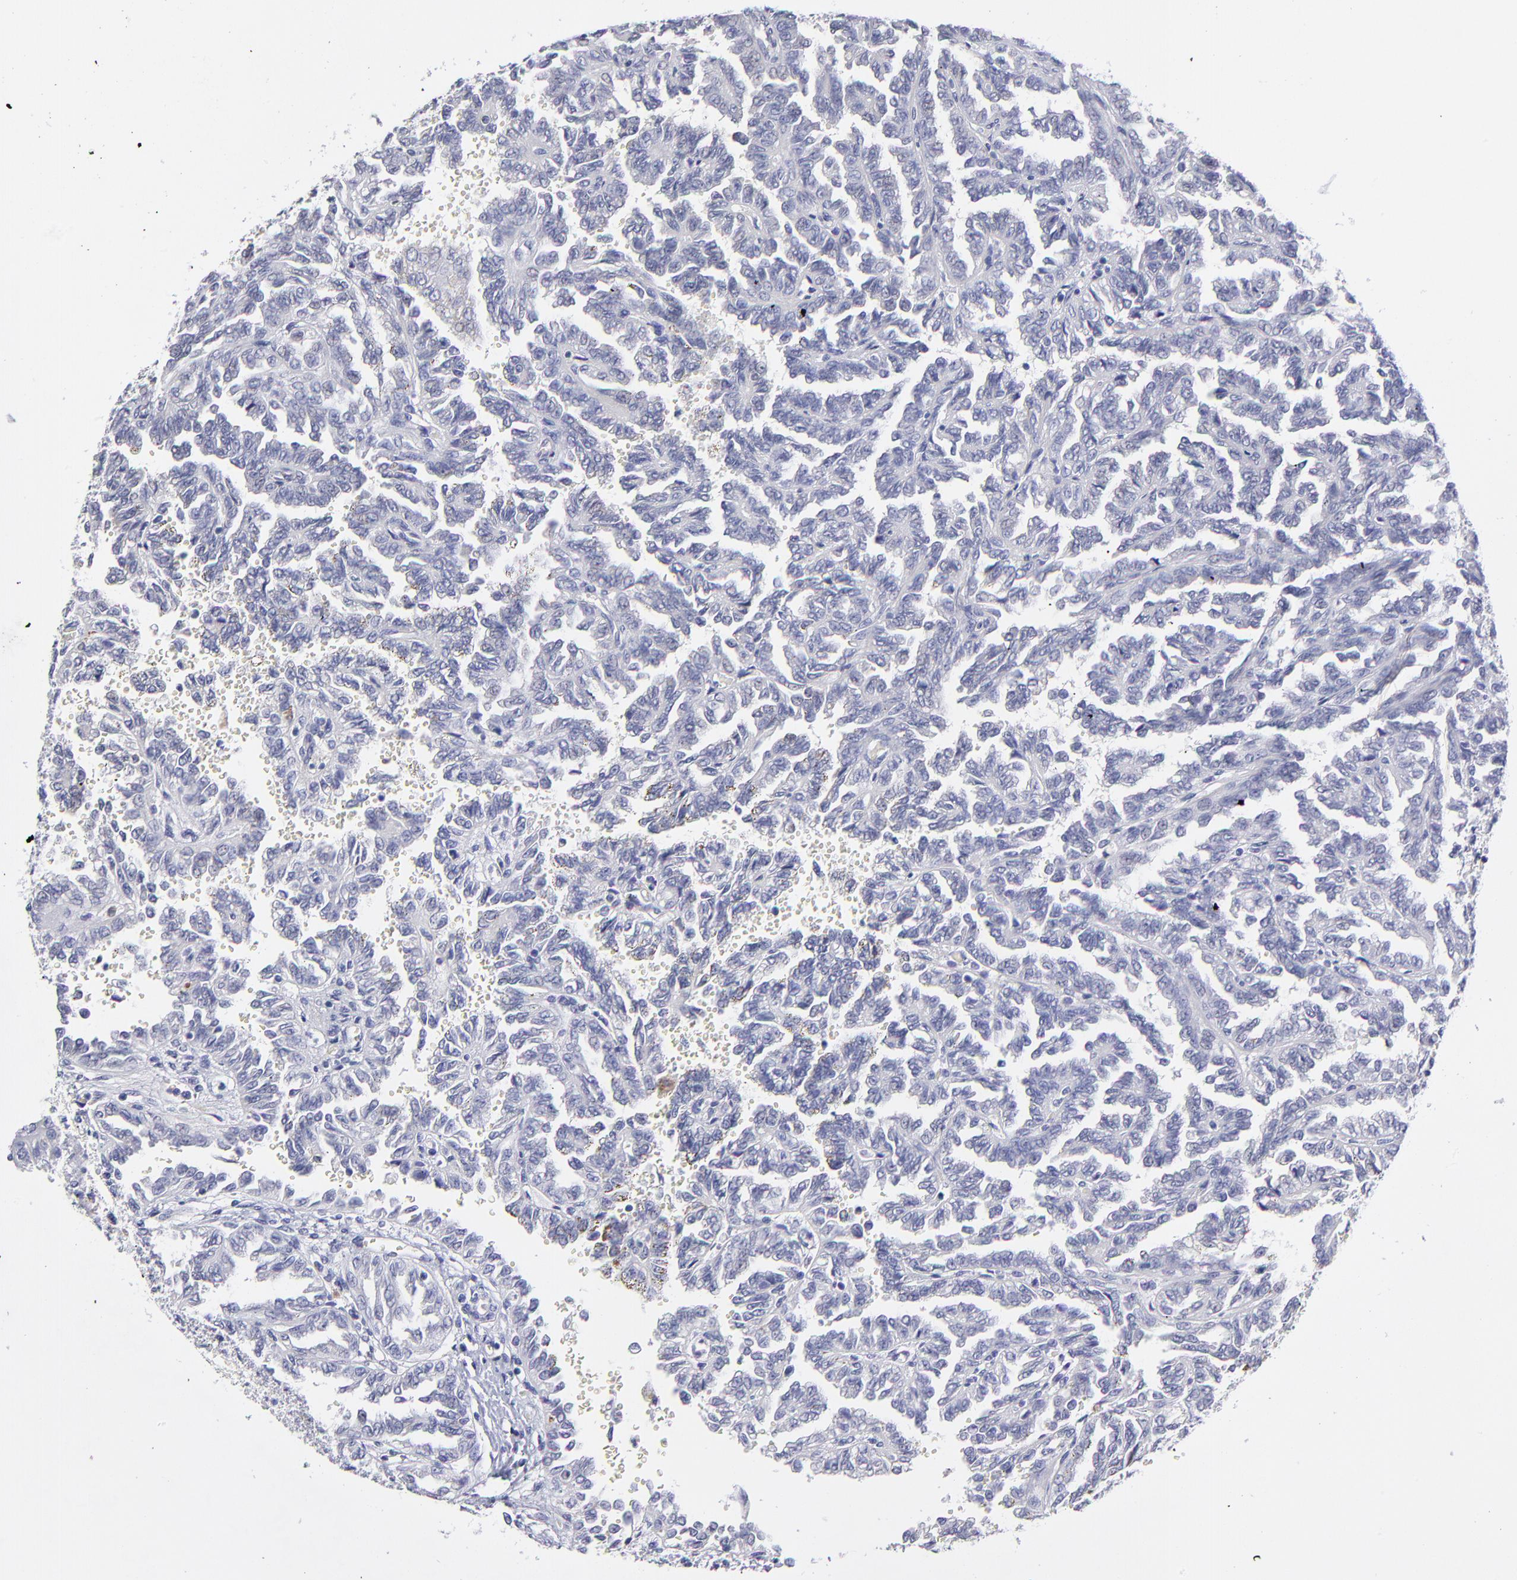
{"staining": {"intensity": "negative", "quantity": "none", "location": "none"}, "tissue": "renal cancer", "cell_type": "Tumor cells", "image_type": "cancer", "snomed": [{"axis": "morphology", "description": "Inflammation, NOS"}, {"axis": "morphology", "description": "Adenocarcinoma, NOS"}, {"axis": "topography", "description": "Kidney"}], "caption": "Renal cancer was stained to show a protein in brown. There is no significant staining in tumor cells.", "gene": "BTG2", "patient": {"sex": "male", "age": 68}}